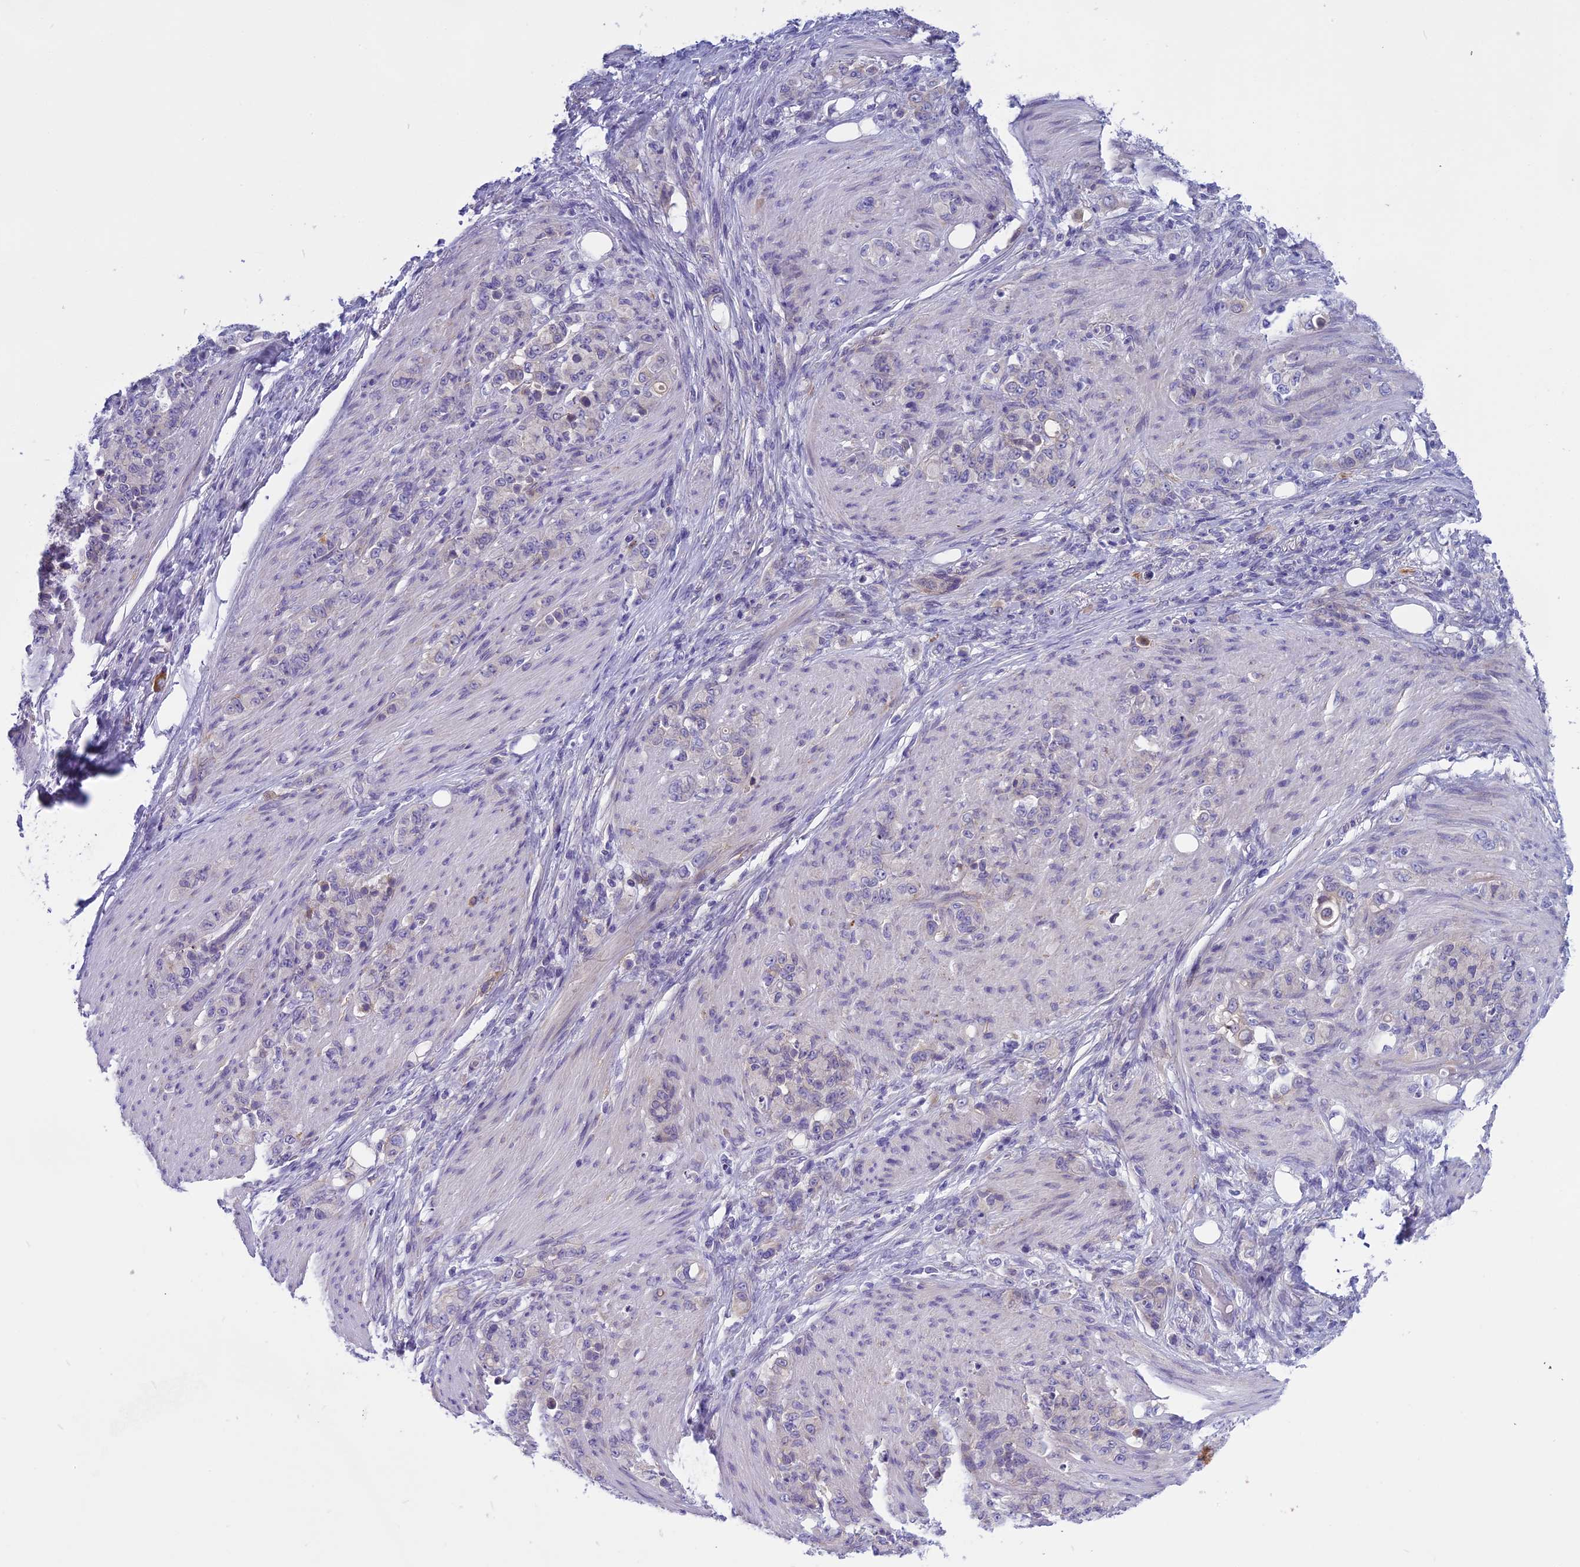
{"staining": {"intensity": "weak", "quantity": "<25%", "location": "cytoplasmic/membranous"}, "tissue": "stomach cancer", "cell_type": "Tumor cells", "image_type": "cancer", "snomed": [{"axis": "morphology", "description": "Adenocarcinoma, NOS"}, {"axis": "topography", "description": "Stomach"}], "caption": "Immunohistochemical staining of human adenocarcinoma (stomach) shows no significant positivity in tumor cells.", "gene": "ARHGEF37", "patient": {"sex": "female", "age": 79}}